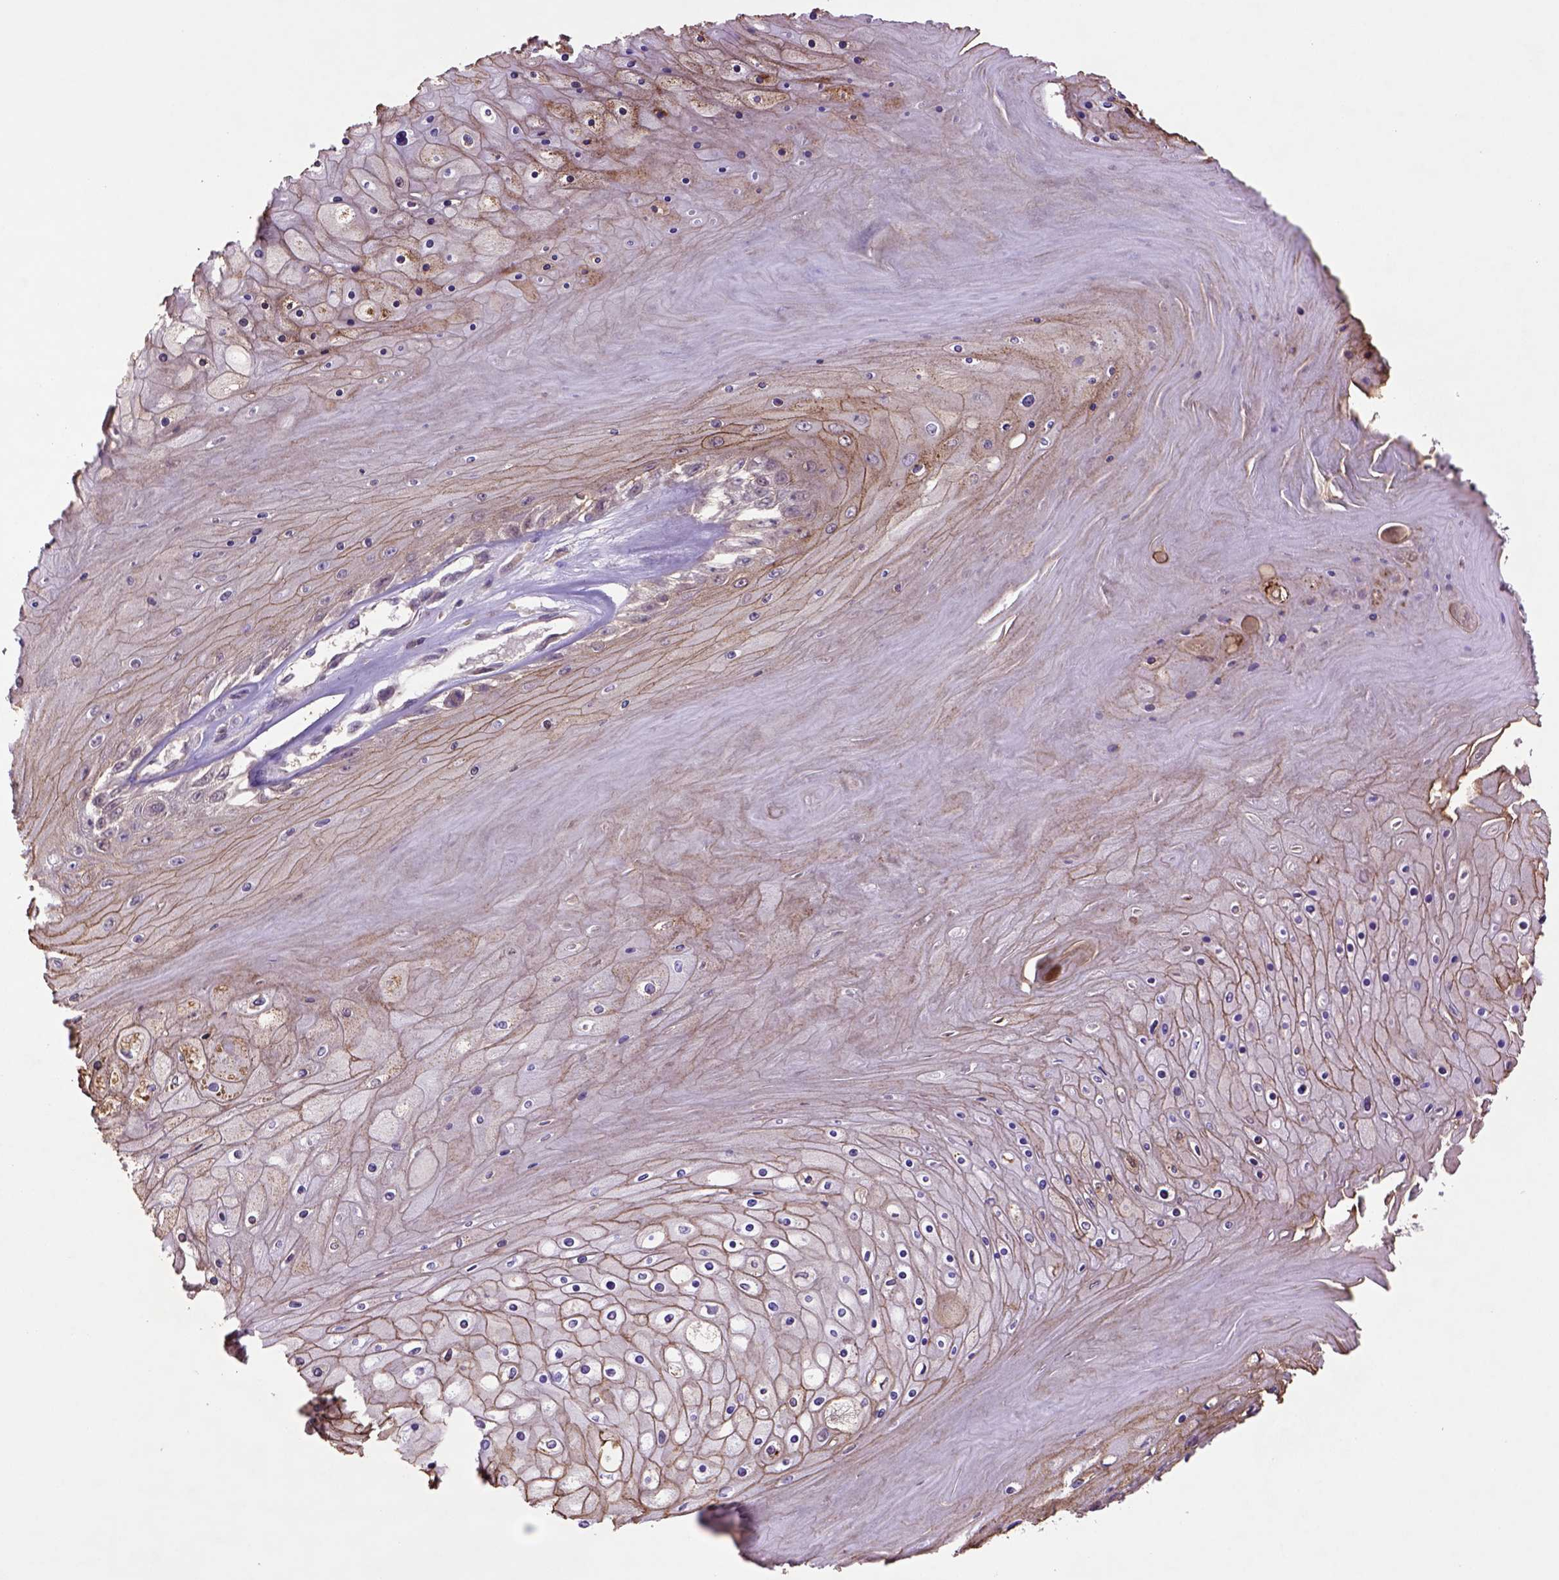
{"staining": {"intensity": "moderate", "quantity": ">75%", "location": "cytoplasmic/membranous"}, "tissue": "skin cancer", "cell_type": "Tumor cells", "image_type": "cancer", "snomed": [{"axis": "morphology", "description": "Squamous cell carcinoma, NOS"}, {"axis": "topography", "description": "Skin"}], "caption": "Immunohistochemistry (IHC) of human skin cancer (squamous cell carcinoma) displays medium levels of moderate cytoplasmic/membranous positivity in about >75% of tumor cells.", "gene": "HSPBP1", "patient": {"sex": "male", "age": 62}}